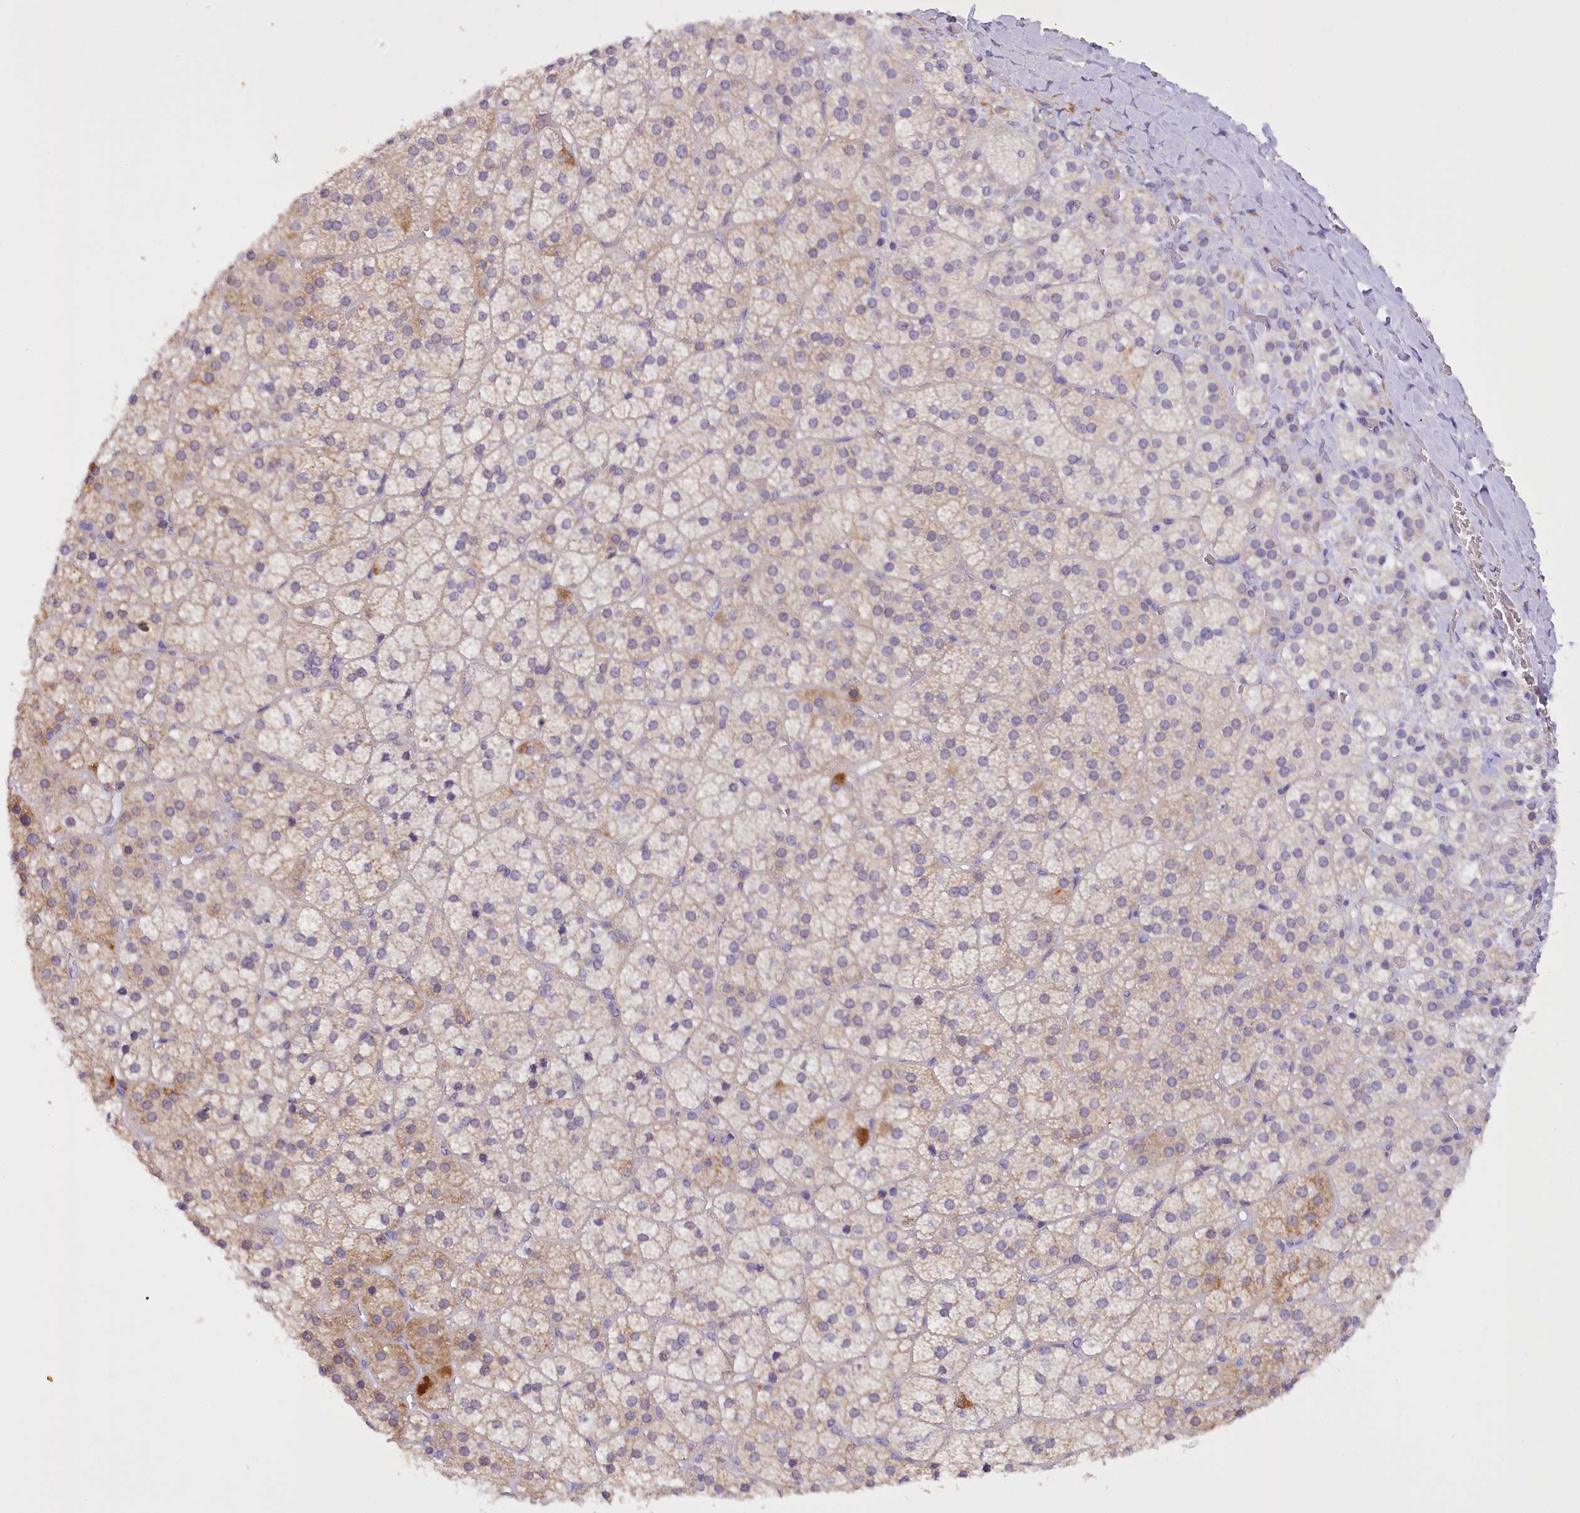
{"staining": {"intensity": "moderate", "quantity": "<25%", "location": "cytoplasmic/membranous"}, "tissue": "adrenal gland", "cell_type": "Glandular cells", "image_type": "normal", "snomed": [{"axis": "morphology", "description": "Normal tissue, NOS"}, {"axis": "topography", "description": "Adrenal gland"}], "caption": "Immunohistochemistry staining of unremarkable adrenal gland, which reveals low levels of moderate cytoplasmic/membranous expression in about <25% of glandular cells indicating moderate cytoplasmic/membranous protein expression. The staining was performed using DAB (3,3'-diaminobenzidine) (brown) for protein detection and nuclei were counterstained in hematoxylin (blue).", "gene": "DCUN1D1", "patient": {"sex": "female", "age": 44}}